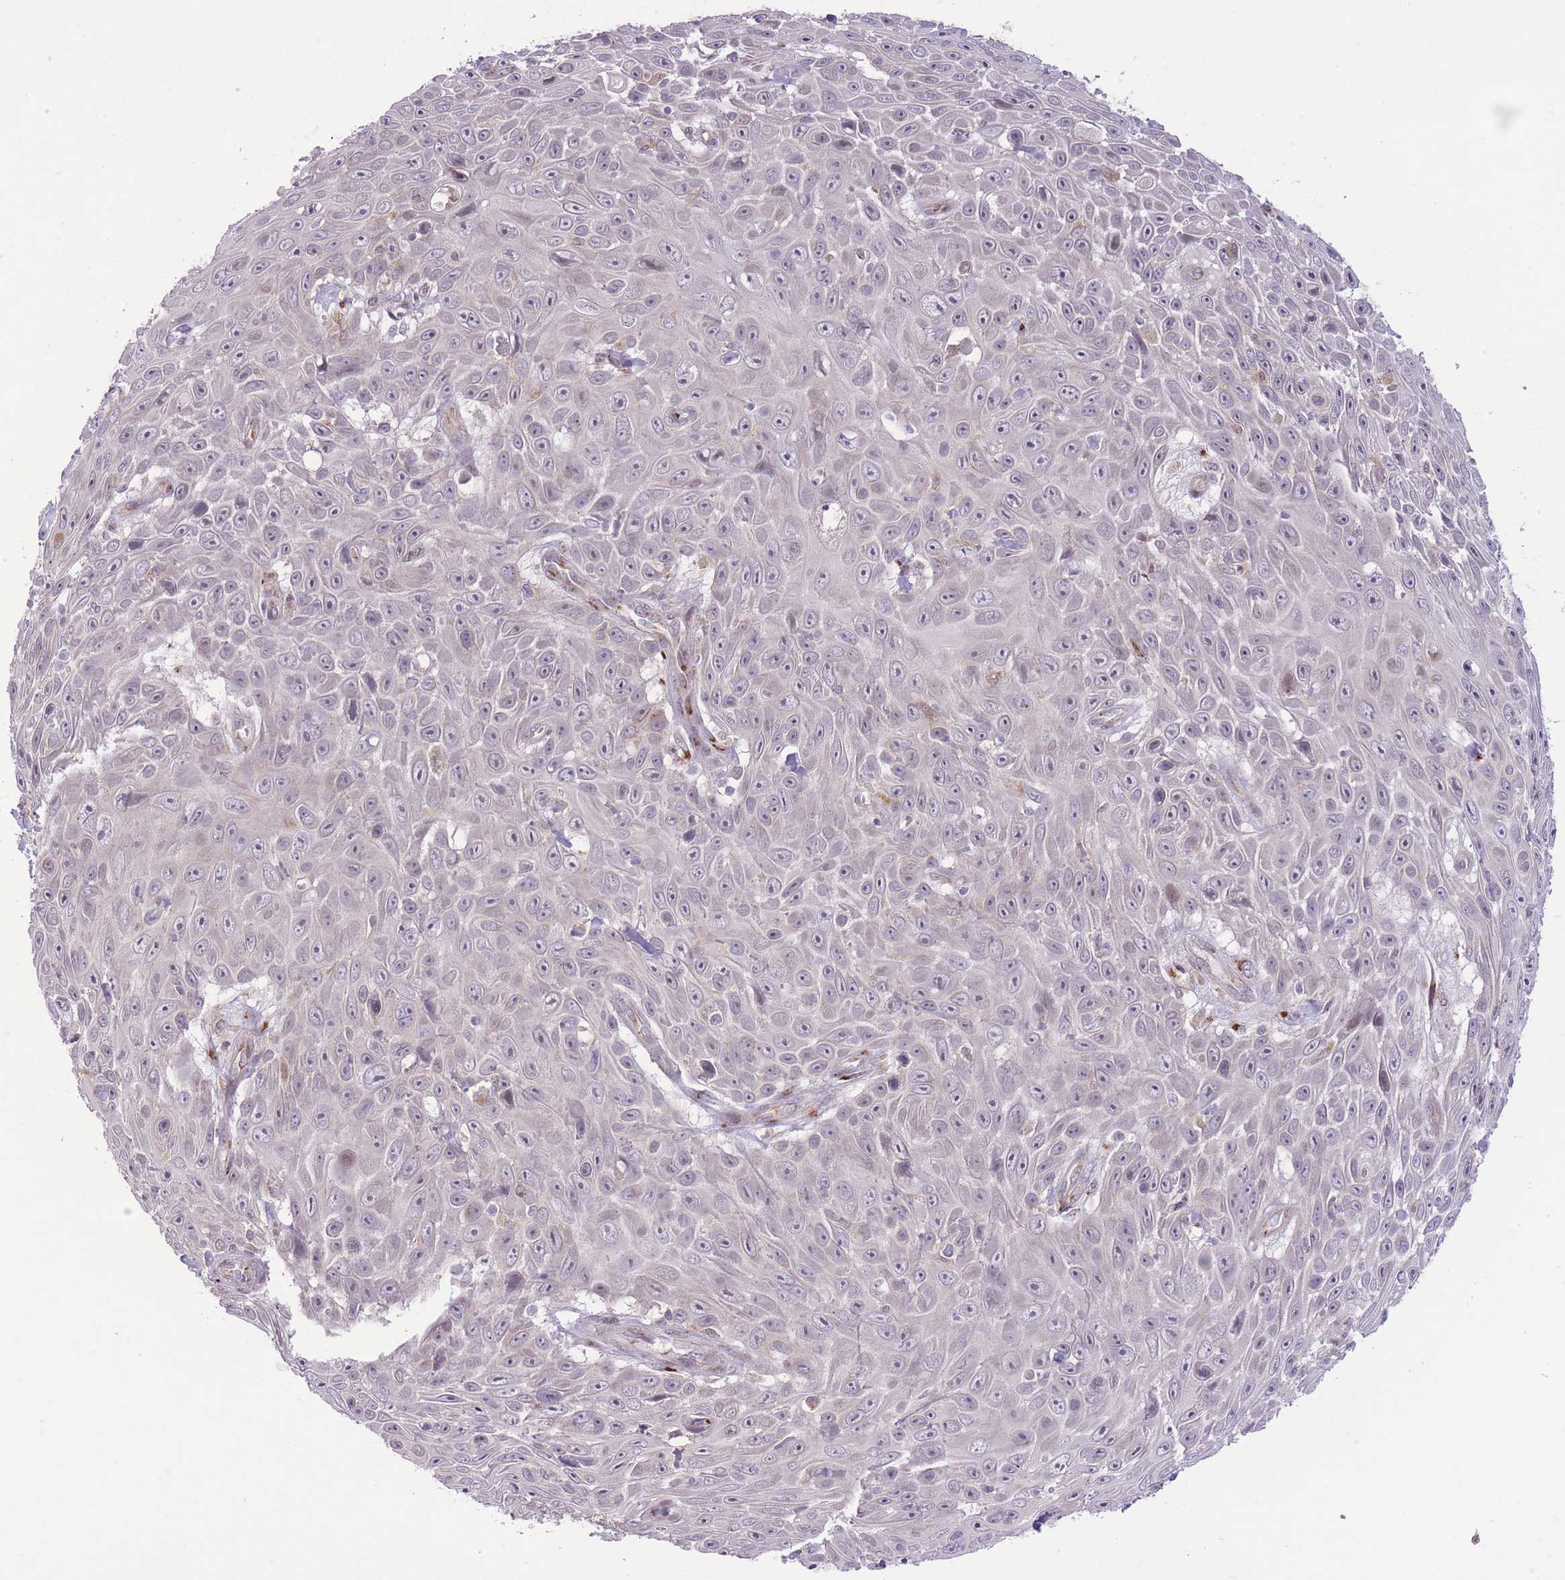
{"staining": {"intensity": "negative", "quantity": "none", "location": "none"}, "tissue": "skin cancer", "cell_type": "Tumor cells", "image_type": "cancer", "snomed": [{"axis": "morphology", "description": "Squamous cell carcinoma, NOS"}, {"axis": "topography", "description": "Skin"}], "caption": "Tumor cells show no significant expression in skin cancer.", "gene": "ZBED5", "patient": {"sex": "male", "age": 82}}